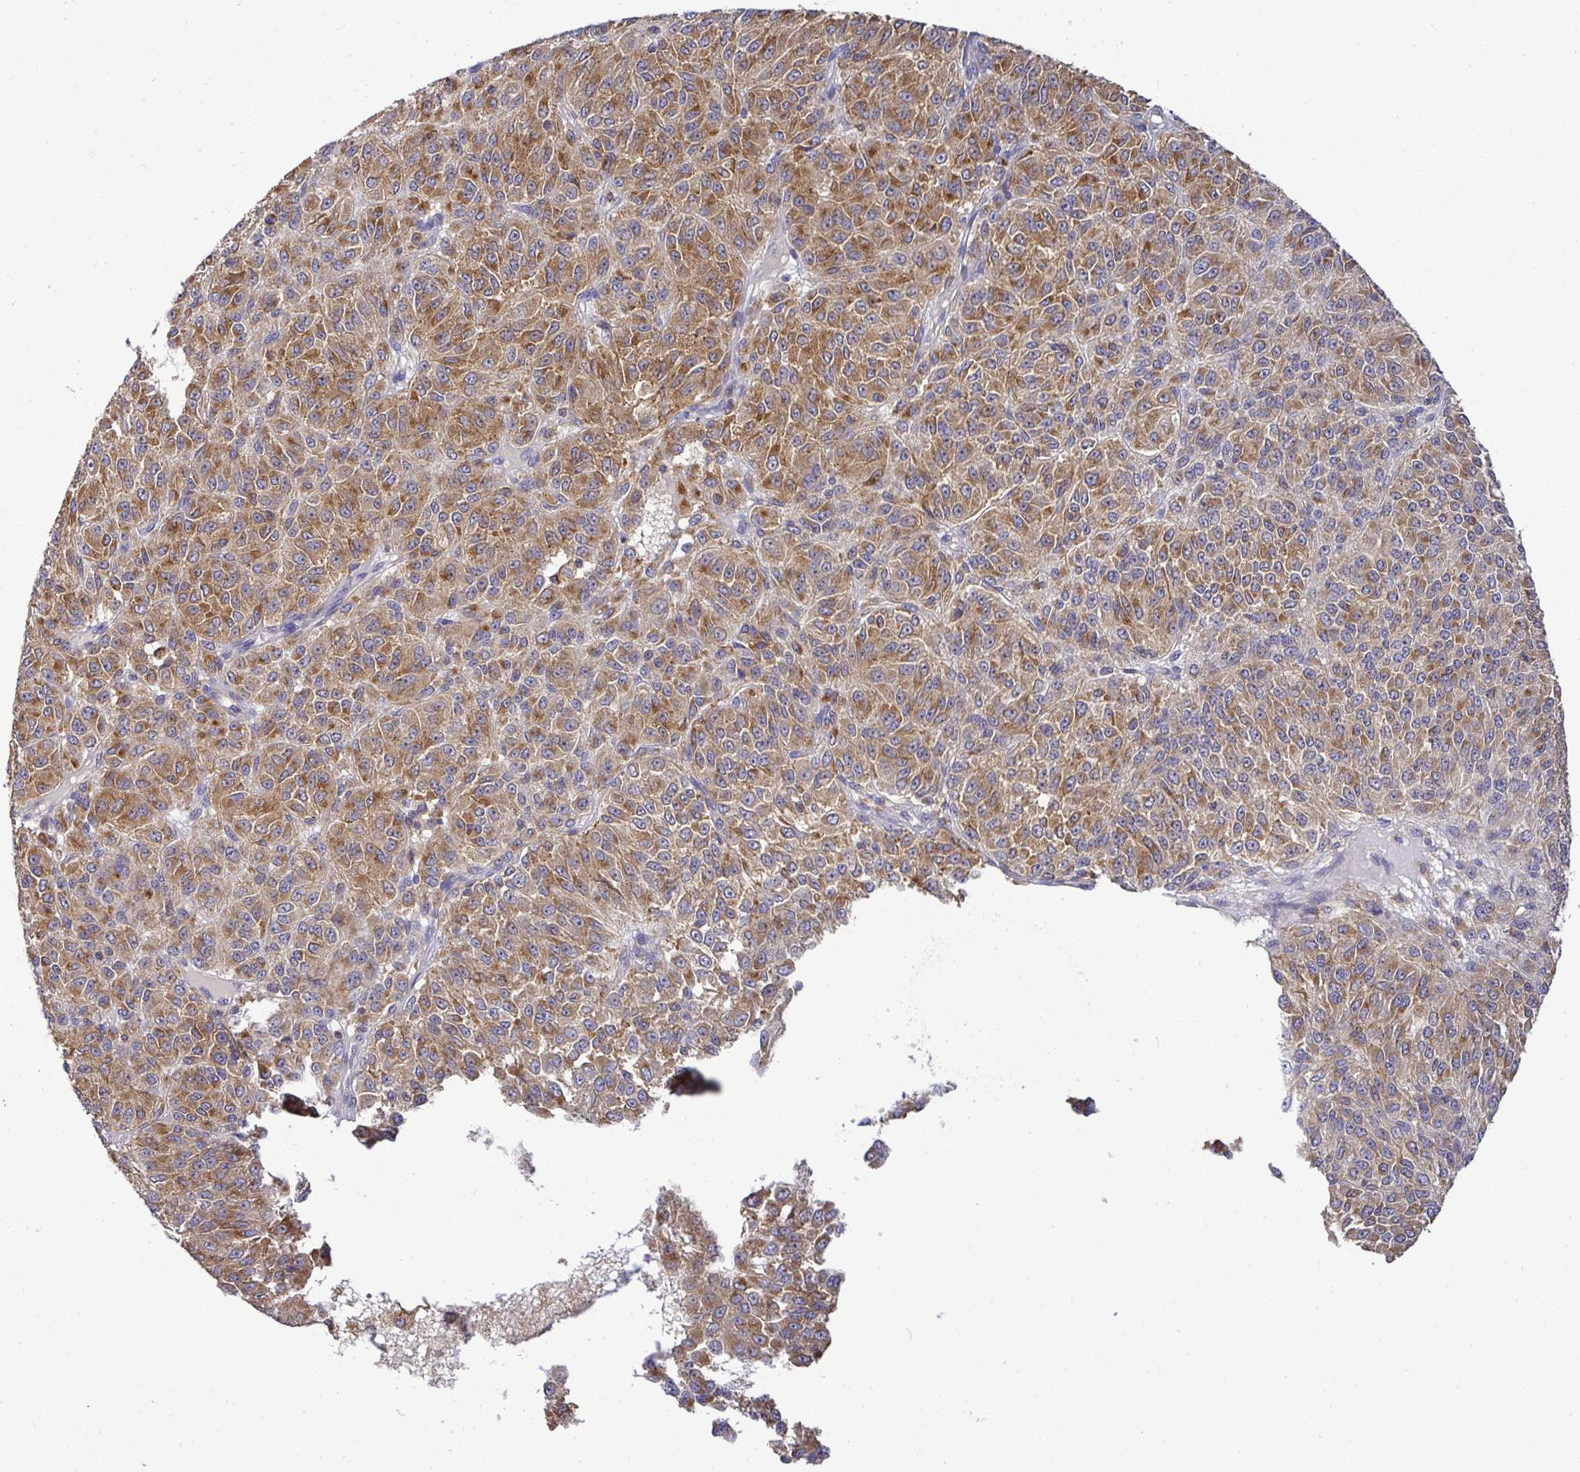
{"staining": {"intensity": "moderate", "quantity": ">75%", "location": "cytoplasmic/membranous"}, "tissue": "melanoma", "cell_type": "Tumor cells", "image_type": "cancer", "snomed": [{"axis": "morphology", "description": "Malignant melanoma, Metastatic site"}, {"axis": "topography", "description": "Brain"}], "caption": "Immunohistochemical staining of malignant melanoma (metastatic site) shows moderate cytoplasmic/membranous protein expression in approximately >75% of tumor cells.", "gene": "ATP6V1F", "patient": {"sex": "female", "age": 56}}